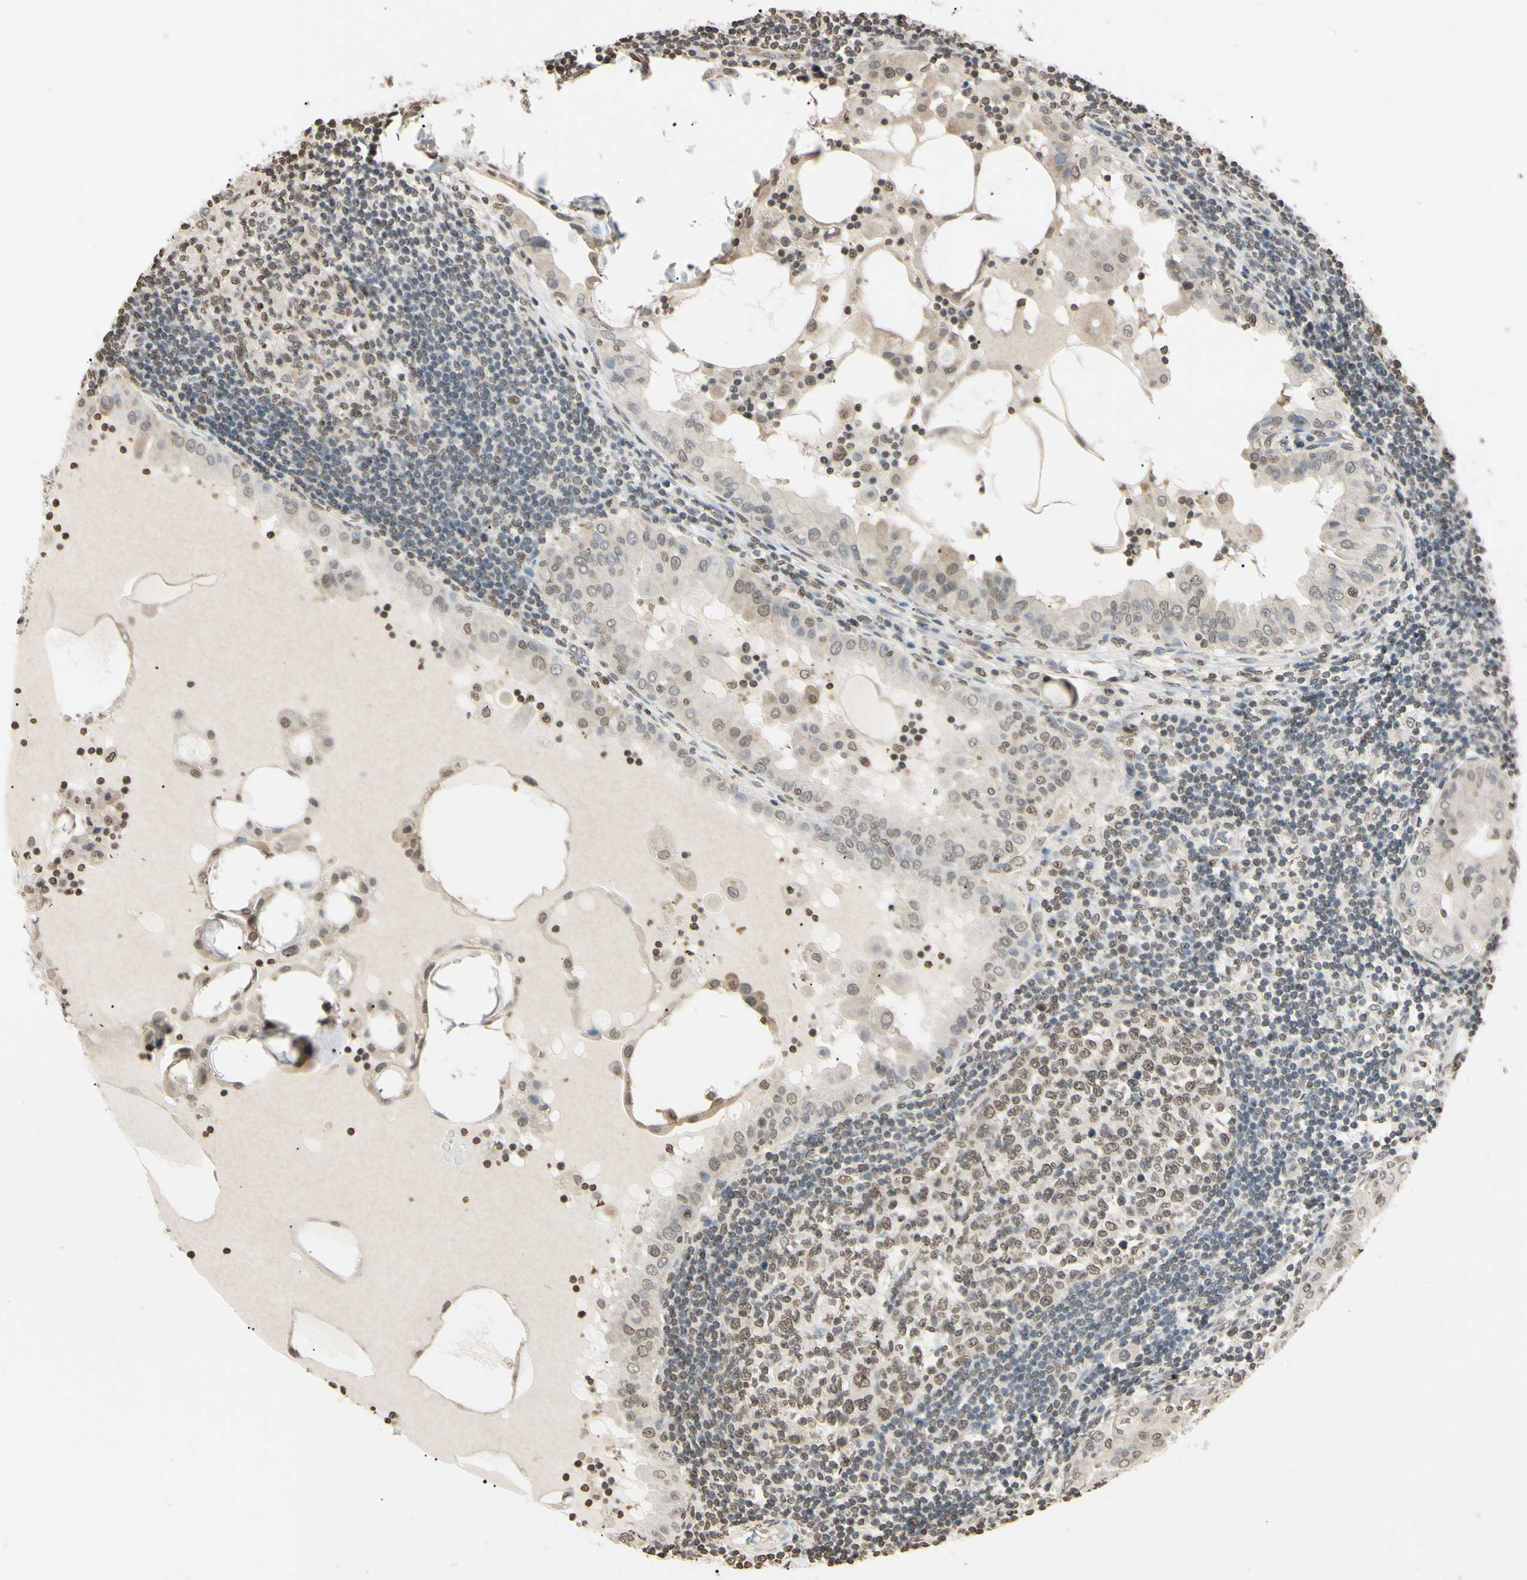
{"staining": {"intensity": "weak", "quantity": "25%-75%", "location": "nuclear"}, "tissue": "thyroid cancer", "cell_type": "Tumor cells", "image_type": "cancer", "snomed": [{"axis": "morphology", "description": "Papillary adenocarcinoma, NOS"}, {"axis": "topography", "description": "Thyroid gland"}], "caption": "The image displays staining of thyroid papillary adenocarcinoma, revealing weak nuclear protein staining (brown color) within tumor cells.", "gene": "CDC45", "patient": {"sex": "male", "age": 33}}